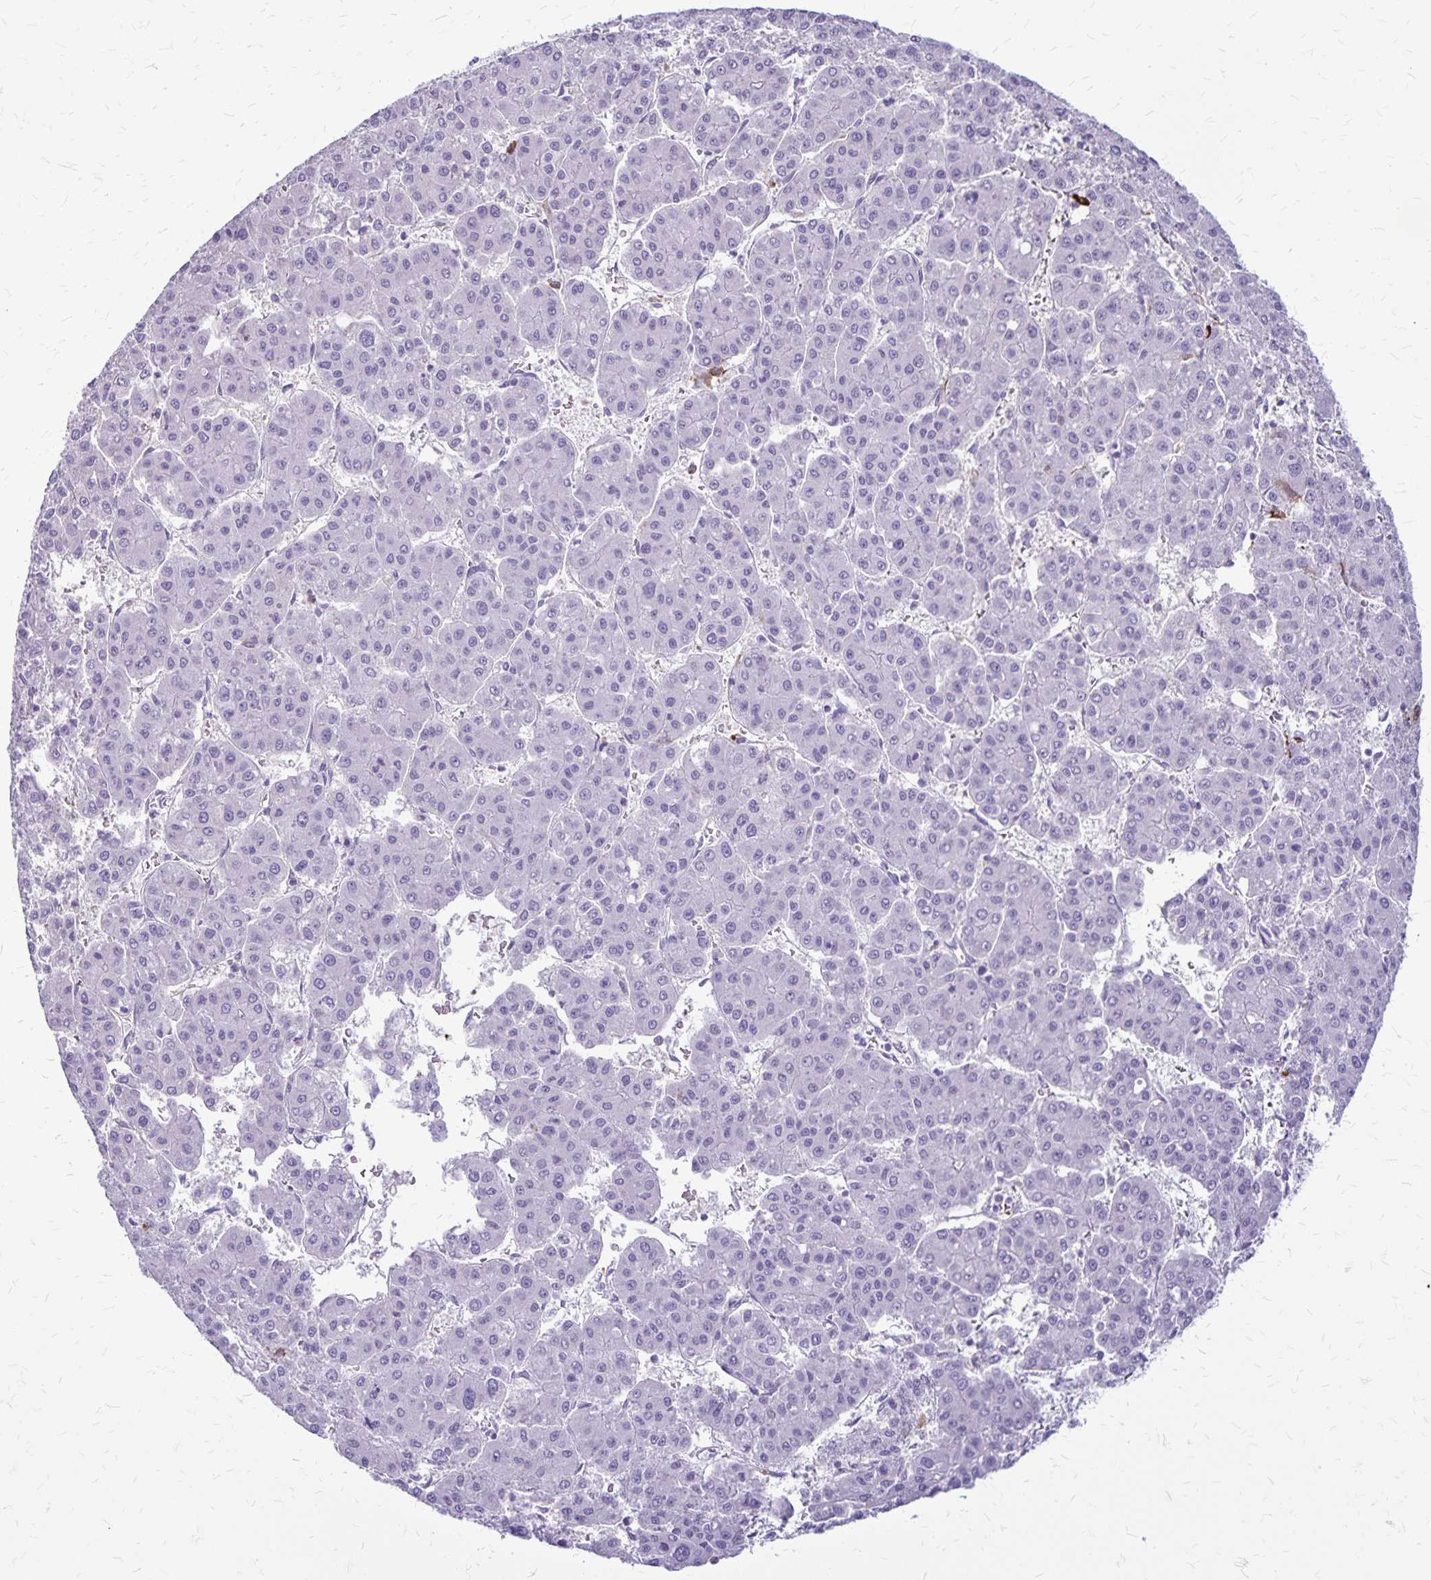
{"staining": {"intensity": "negative", "quantity": "none", "location": "none"}, "tissue": "liver cancer", "cell_type": "Tumor cells", "image_type": "cancer", "snomed": [{"axis": "morphology", "description": "Carcinoma, Hepatocellular, NOS"}, {"axis": "topography", "description": "Liver"}], "caption": "A histopathology image of human liver cancer (hepatocellular carcinoma) is negative for staining in tumor cells.", "gene": "RTN1", "patient": {"sex": "male", "age": 73}}